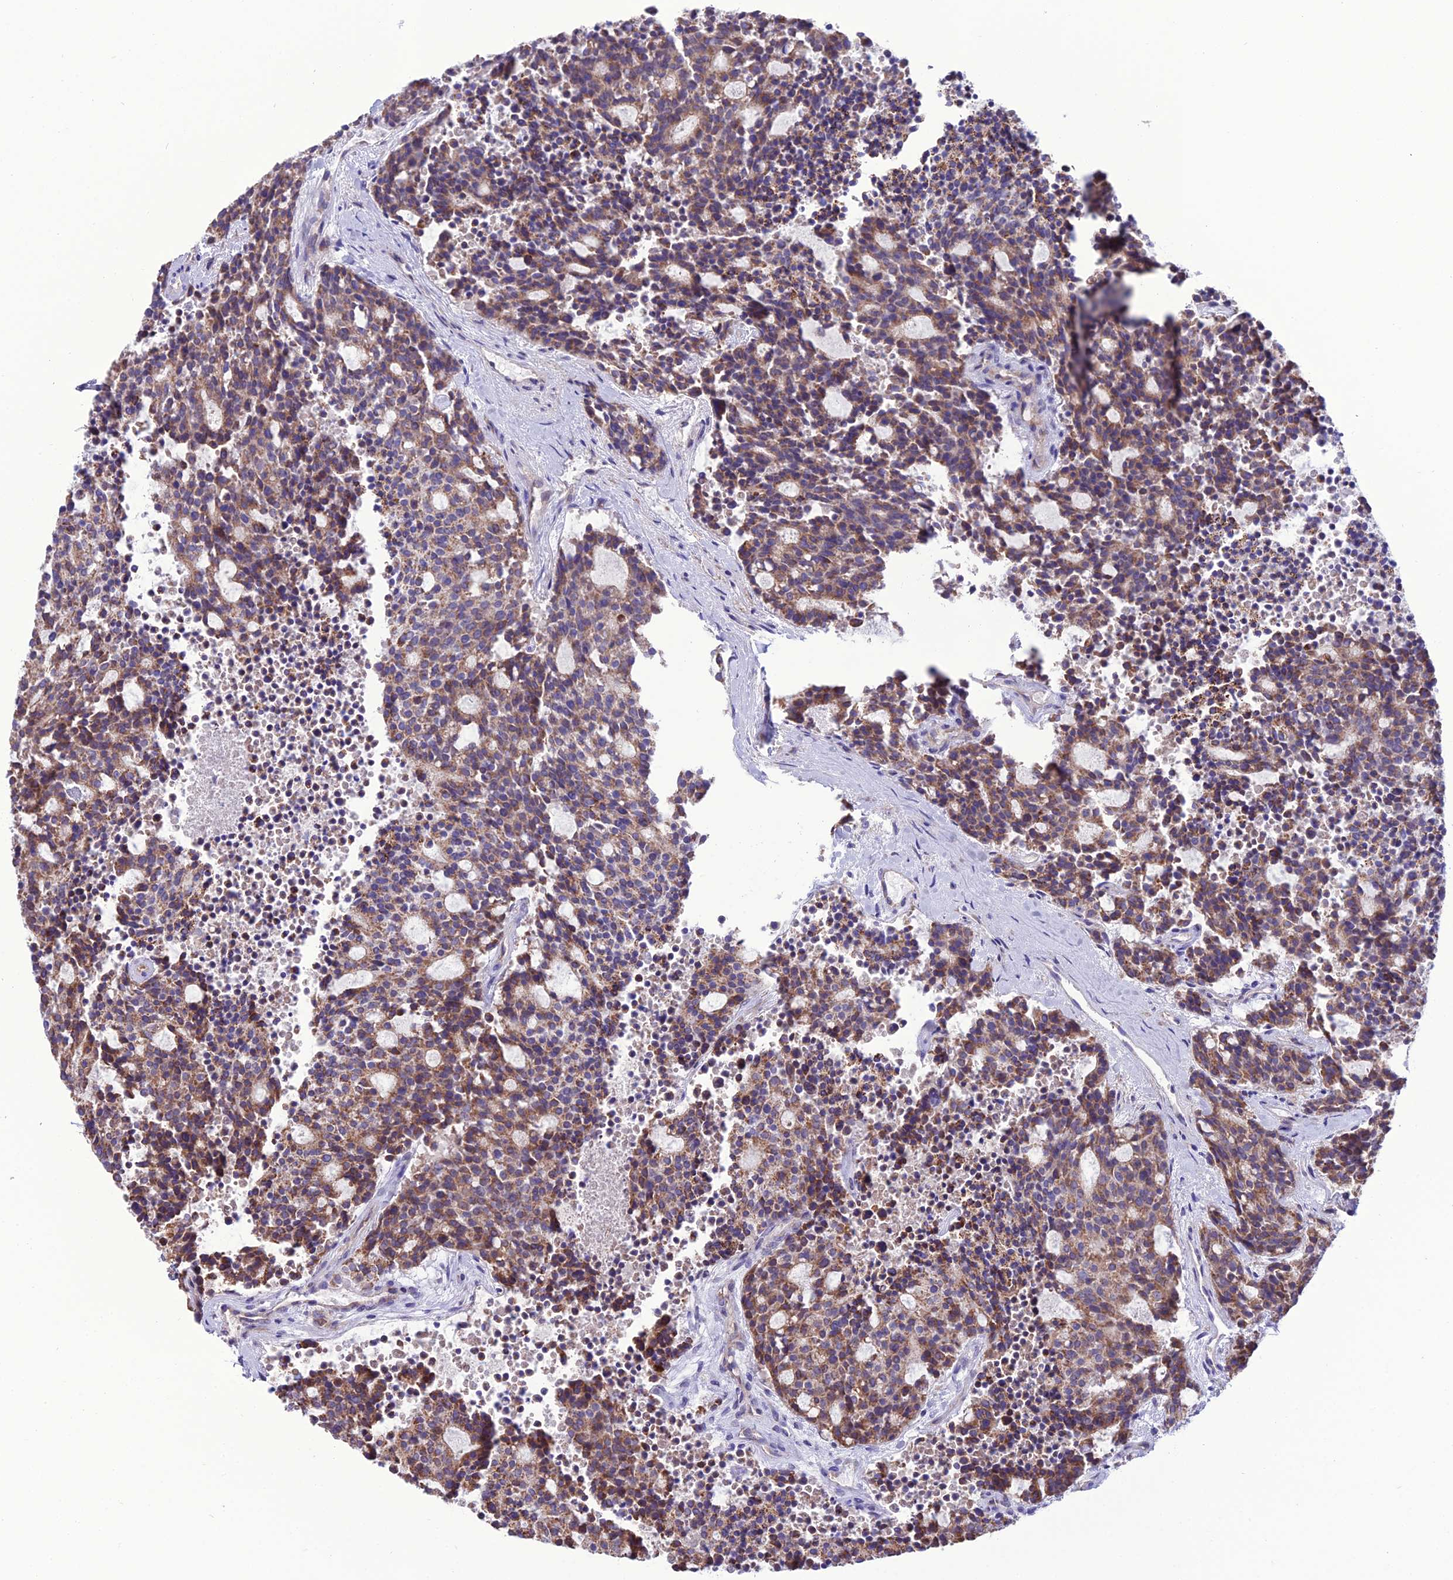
{"staining": {"intensity": "moderate", "quantity": ">75%", "location": "cytoplasmic/membranous"}, "tissue": "carcinoid", "cell_type": "Tumor cells", "image_type": "cancer", "snomed": [{"axis": "morphology", "description": "Carcinoid, malignant, NOS"}, {"axis": "topography", "description": "Pancreas"}], "caption": "Moderate cytoplasmic/membranous staining is identified in approximately >75% of tumor cells in carcinoid. Nuclei are stained in blue.", "gene": "HOGA1", "patient": {"sex": "female", "age": 54}}